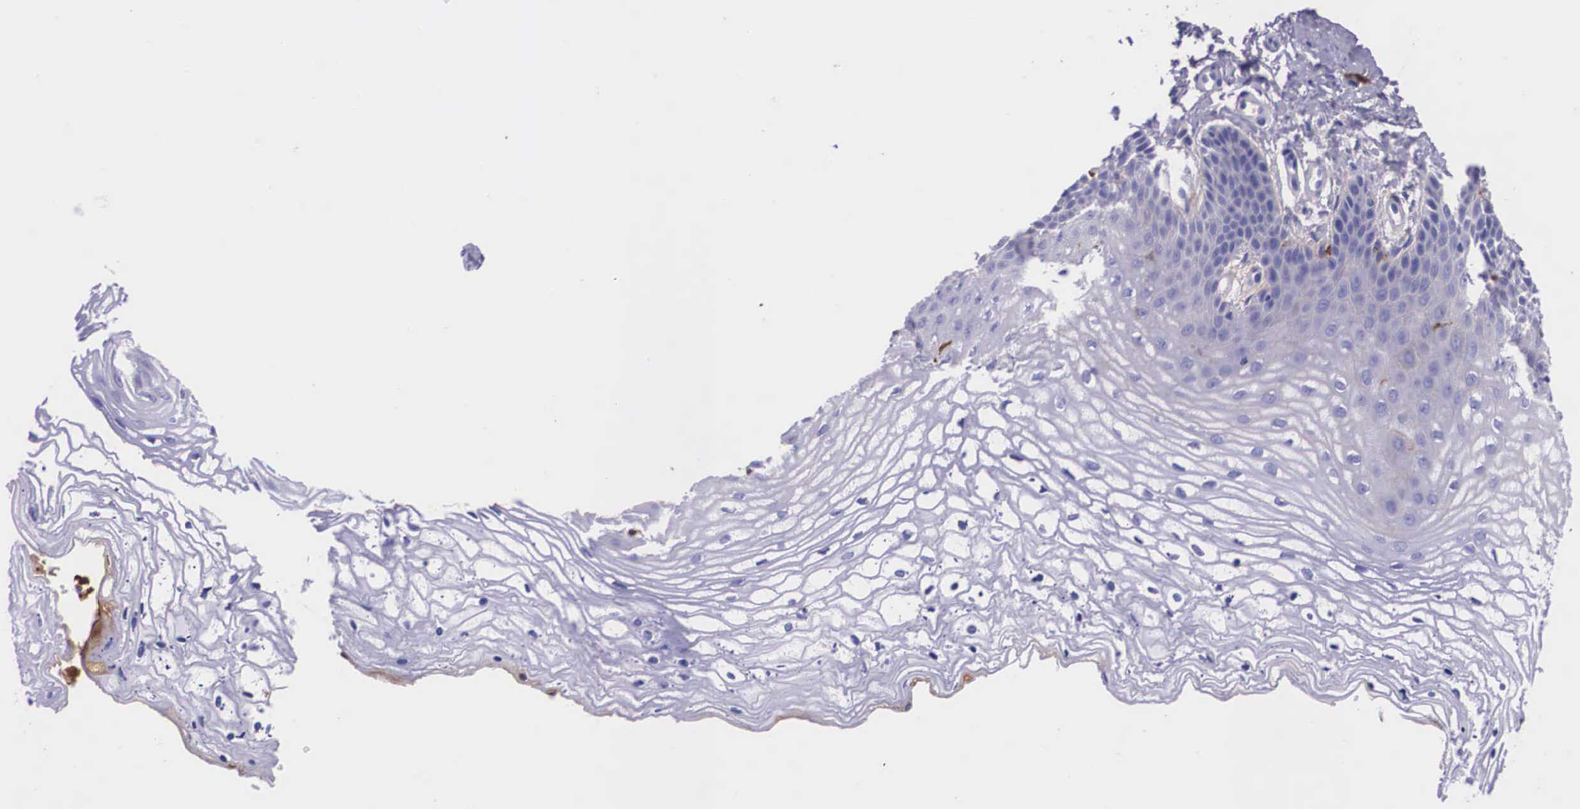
{"staining": {"intensity": "moderate", "quantity": "<25%", "location": "nuclear"}, "tissue": "vagina", "cell_type": "Squamous epithelial cells", "image_type": "normal", "snomed": [{"axis": "morphology", "description": "Normal tissue, NOS"}, {"axis": "topography", "description": "Vagina"}], "caption": "Human vagina stained for a protein (brown) displays moderate nuclear positive expression in approximately <25% of squamous epithelial cells.", "gene": "PLG", "patient": {"sex": "female", "age": 68}}